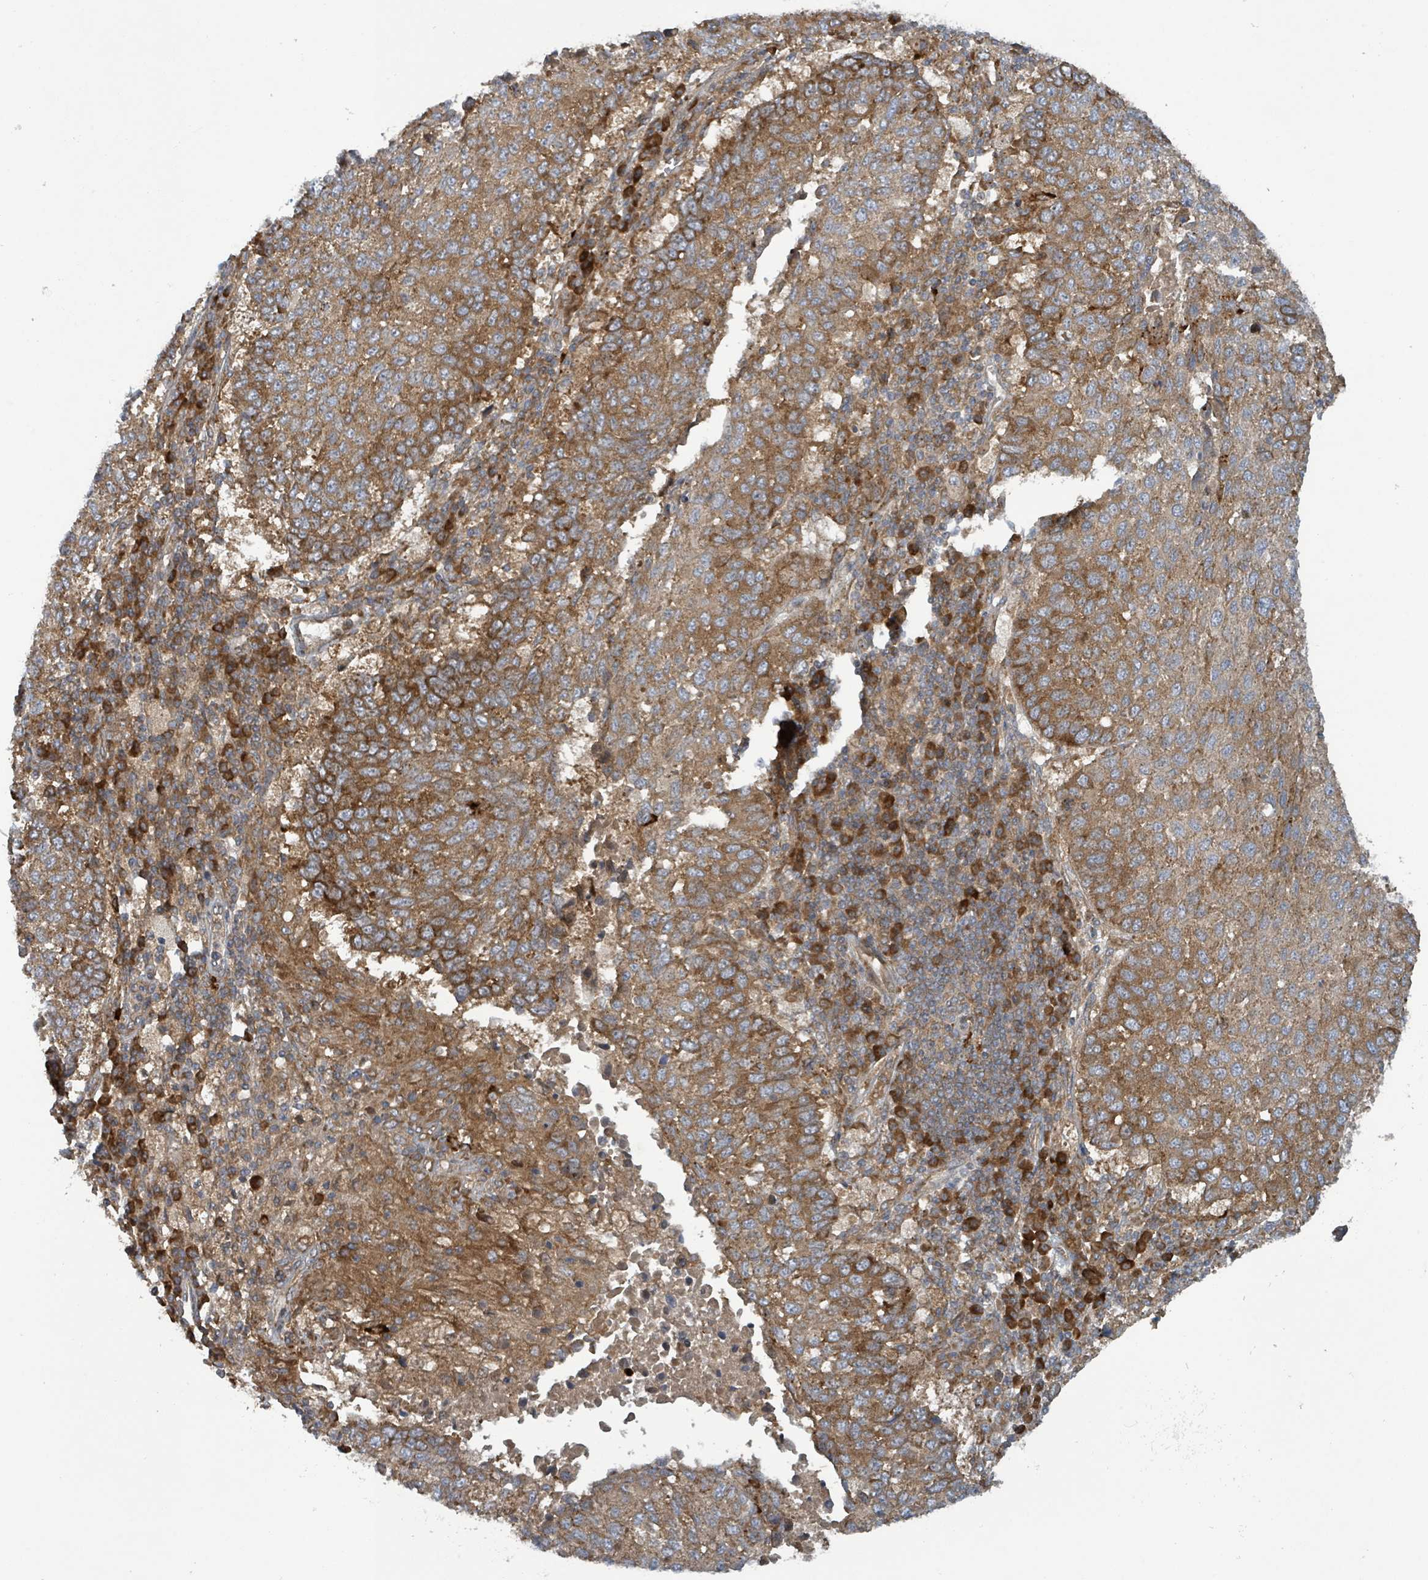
{"staining": {"intensity": "moderate", "quantity": ">75%", "location": "cytoplasmic/membranous"}, "tissue": "lung cancer", "cell_type": "Tumor cells", "image_type": "cancer", "snomed": [{"axis": "morphology", "description": "Squamous cell carcinoma, NOS"}, {"axis": "topography", "description": "Lung"}], "caption": "An immunohistochemistry (IHC) image of neoplastic tissue is shown. Protein staining in brown labels moderate cytoplasmic/membranous positivity in lung squamous cell carcinoma within tumor cells.", "gene": "OR51E1", "patient": {"sex": "male", "age": 73}}